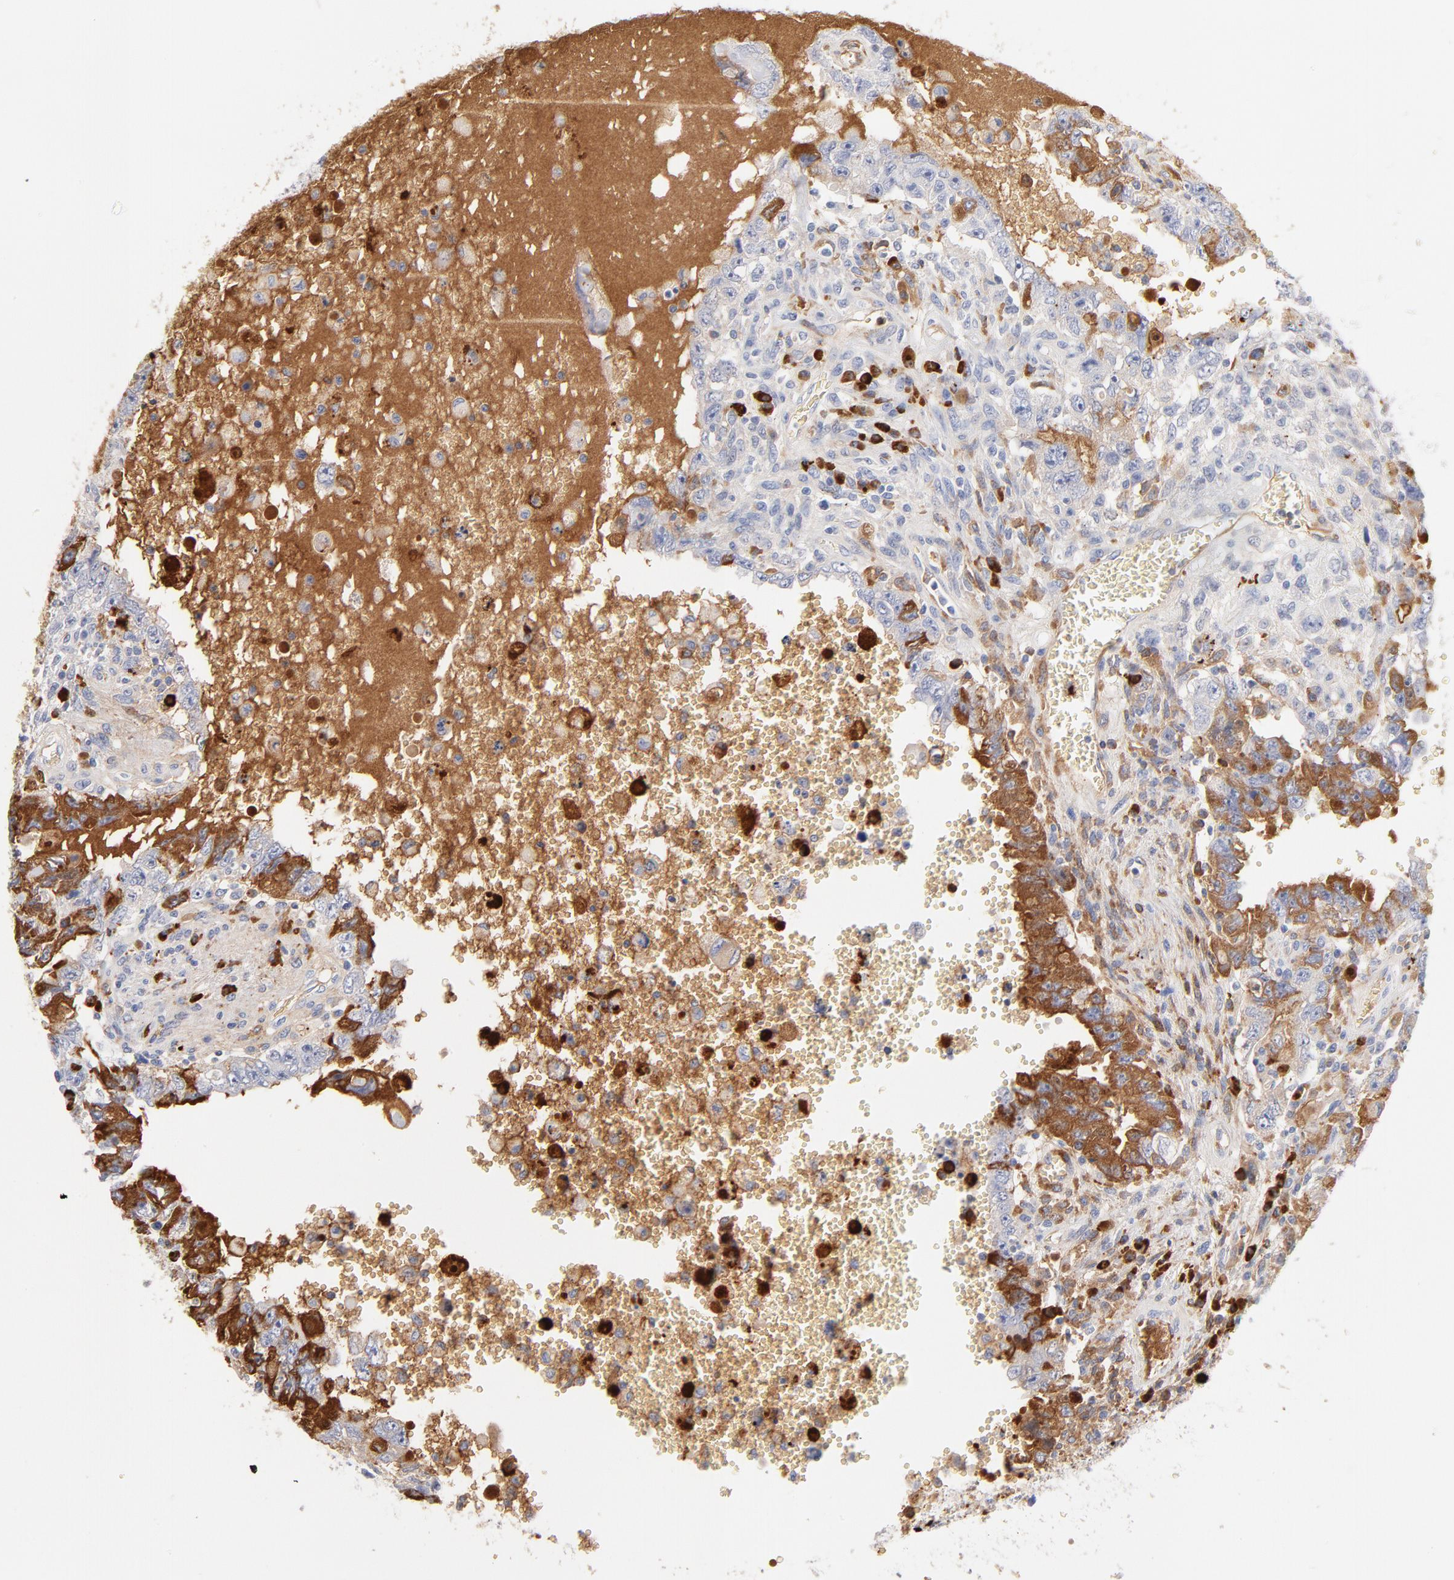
{"staining": {"intensity": "negative", "quantity": "none", "location": "none"}, "tissue": "testis cancer", "cell_type": "Tumor cells", "image_type": "cancer", "snomed": [{"axis": "morphology", "description": "Carcinoma, Embryonal, NOS"}, {"axis": "topography", "description": "Testis"}], "caption": "DAB immunohistochemical staining of testis embryonal carcinoma demonstrates no significant staining in tumor cells.", "gene": "PLAT", "patient": {"sex": "male", "age": 26}}